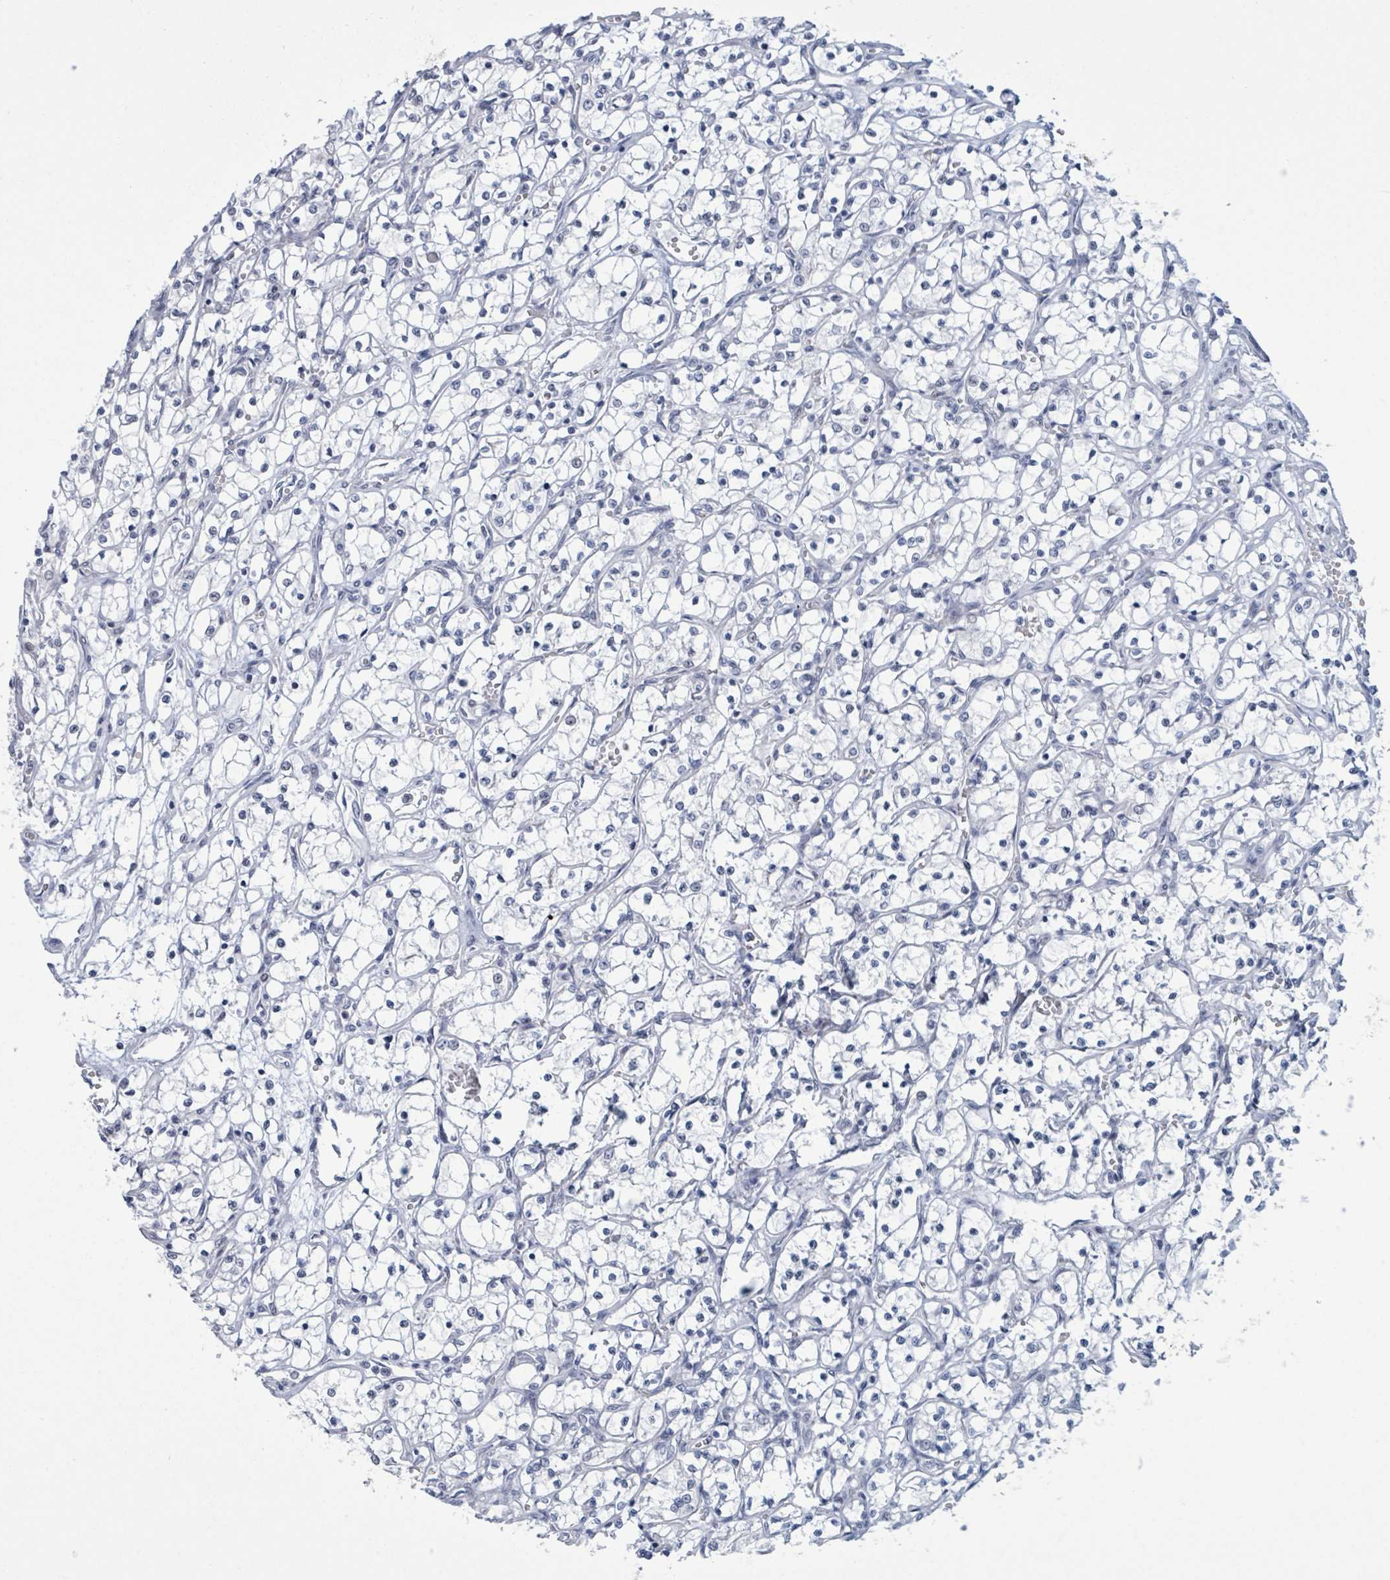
{"staining": {"intensity": "negative", "quantity": "none", "location": "none"}, "tissue": "renal cancer", "cell_type": "Tumor cells", "image_type": "cancer", "snomed": [{"axis": "morphology", "description": "Adenocarcinoma, NOS"}, {"axis": "topography", "description": "Kidney"}], "caption": "This histopathology image is of renal cancer (adenocarcinoma) stained with immunohistochemistry (IHC) to label a protein in brown with the nuclei are counter-stained blue. There is no expression in tumor cells. (Brightfield microscopy of DAB (3,3'-diaminobenzidine) immunohistochemistry (IHC) at high magnification).", "gene": "CT45A5", "patient": {"sex": "female", "age": 69}}